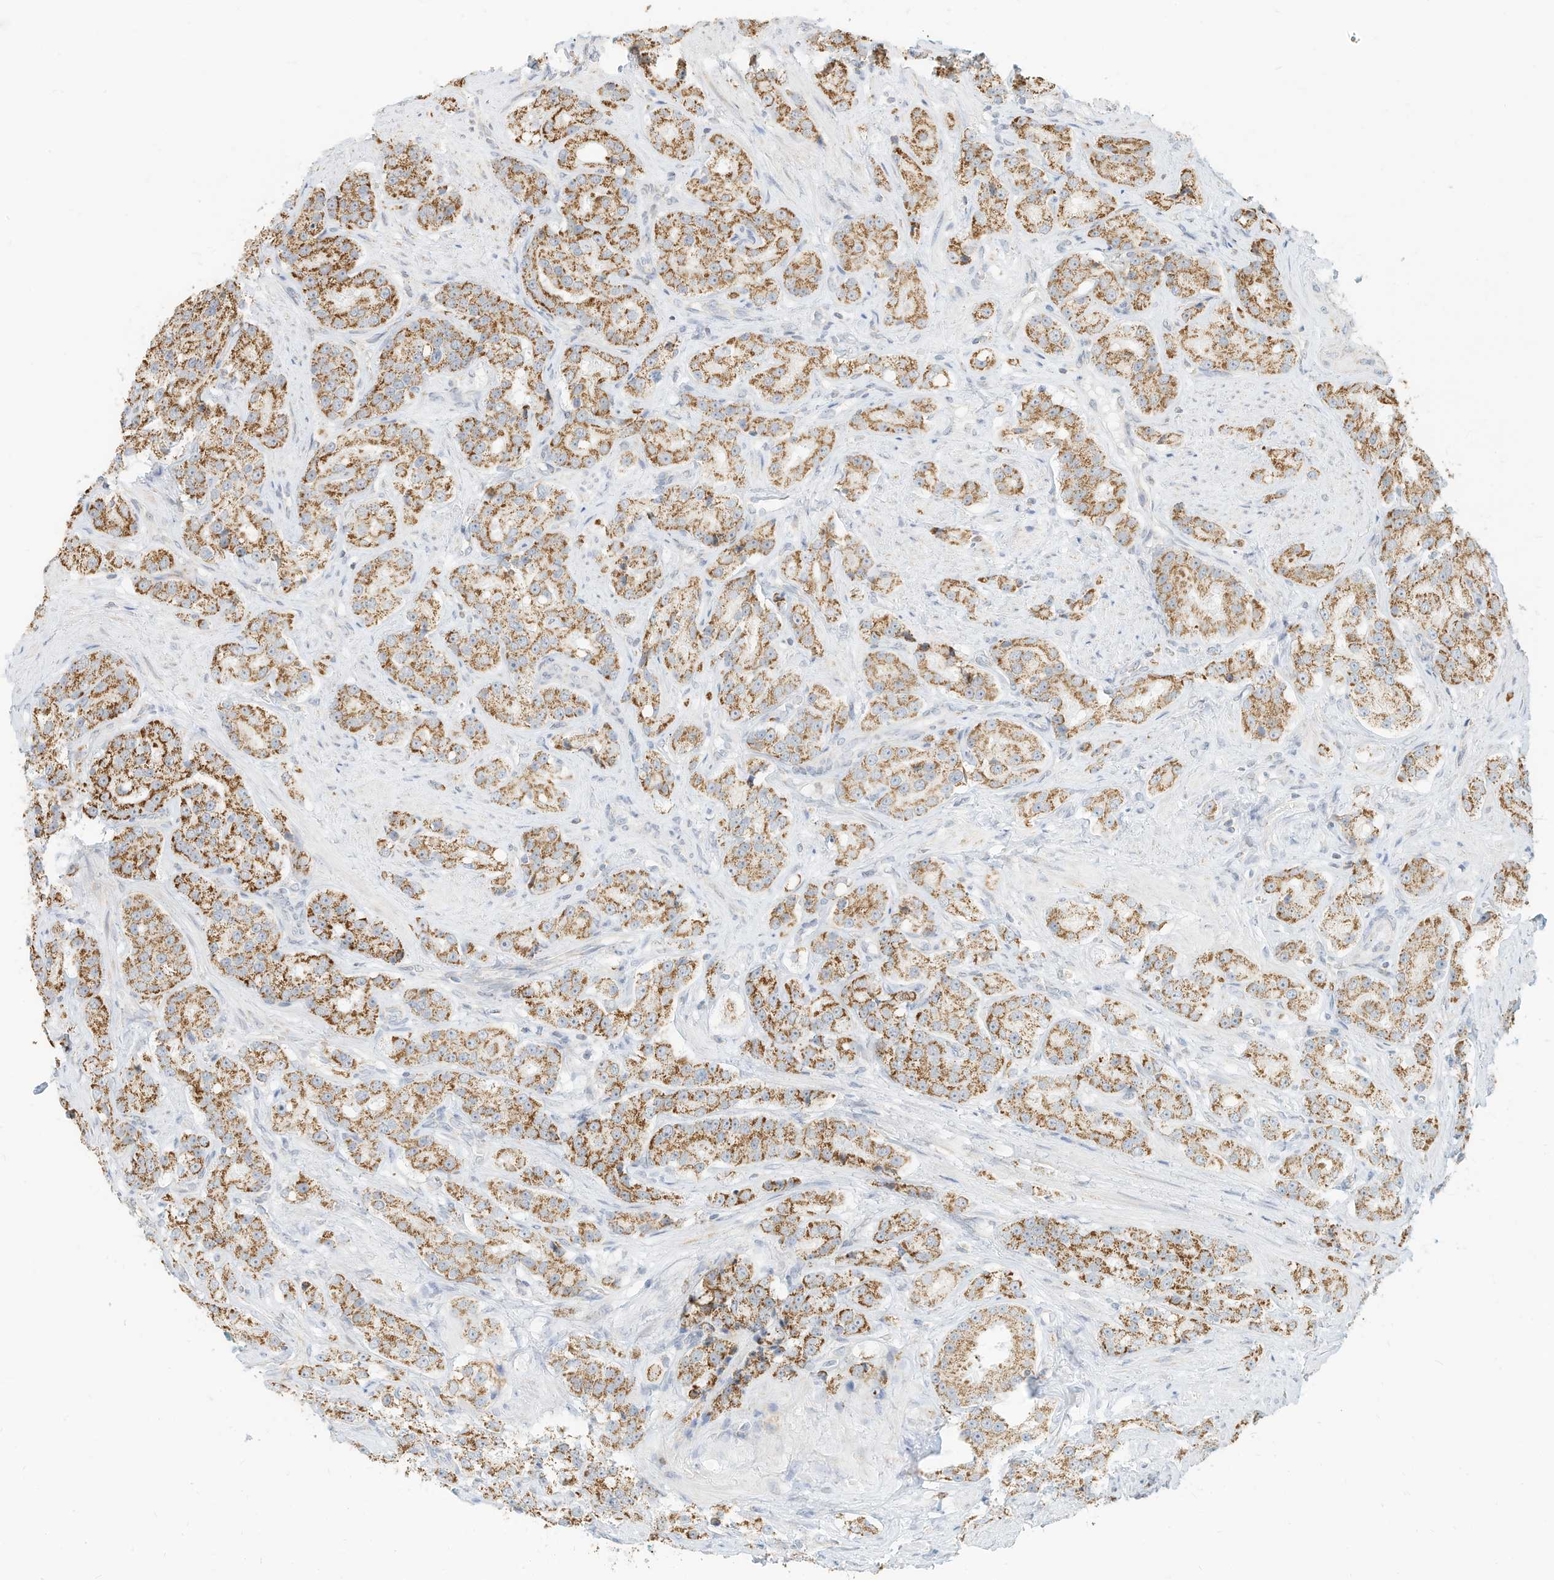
{"staining": {"intensity": "moderate", "quantity": ">75%", "location": "cytoplasmic/membranous"}, "tissue": "prostate cancer", "cell_type": "Tumor cells", "image_type": "cancer", "snomed": [{"axis": "morphology", "description": "Adenocarcinoma, High grade"}, {"axis": "topography", "description": "Prostate"}], "caption": "Protein expression by immunohistochemistry (IHC) reveals moderate cytoplasmic/membranous positivity in about >75% of tumor cells in prostate high-grade adenocarcinoma. The staining was performed using DAB (3,3'-diaminobenzidine), with brown indicating positive protein expression. Nuclei are stained blue with hematoxylin.", "gene": "MTUS2", "patient": {"sex": "male", "age": 60}}